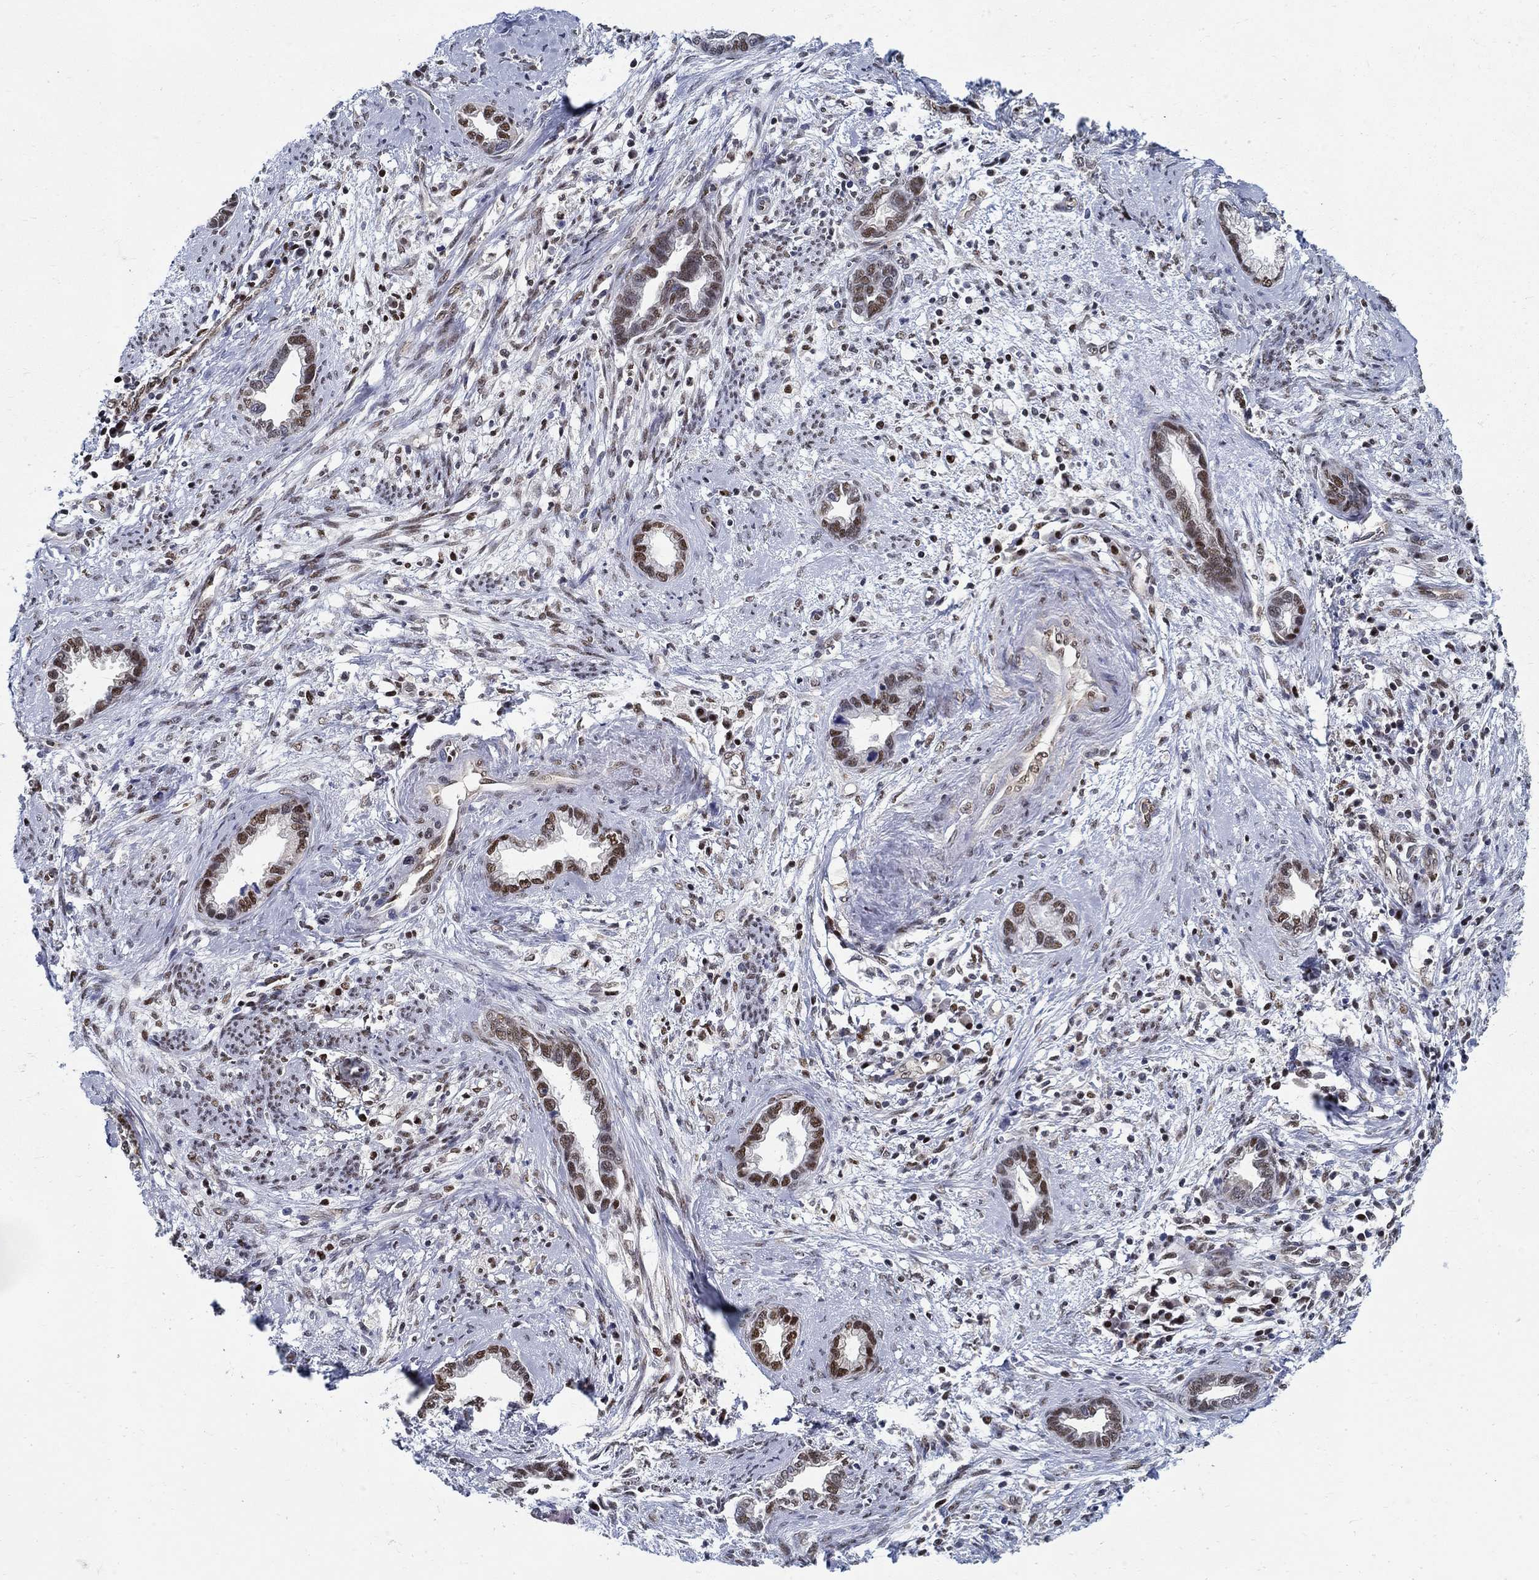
{"staining": {"intensity": "strong", "quantity": ">75%", "location": "nuclear"}, "tissue": "cervical cancer", "cell_type": "Tumor cells", "image_type": "cancer", "snomed": [{"axis": "morphology", "description": "Adenocarcinoma, NOS"}, {"axis": "topography", "description": "Cervix"}], "caption": "Tumor cells demonstrate strong nuclear expression in about >75% of cells in cervical adenocarcinoma. The protein is shown in brown color, while the nuclei are stained blue.", "gene": "ZNF594", "patient": {"sex": "female", "age": 62}}